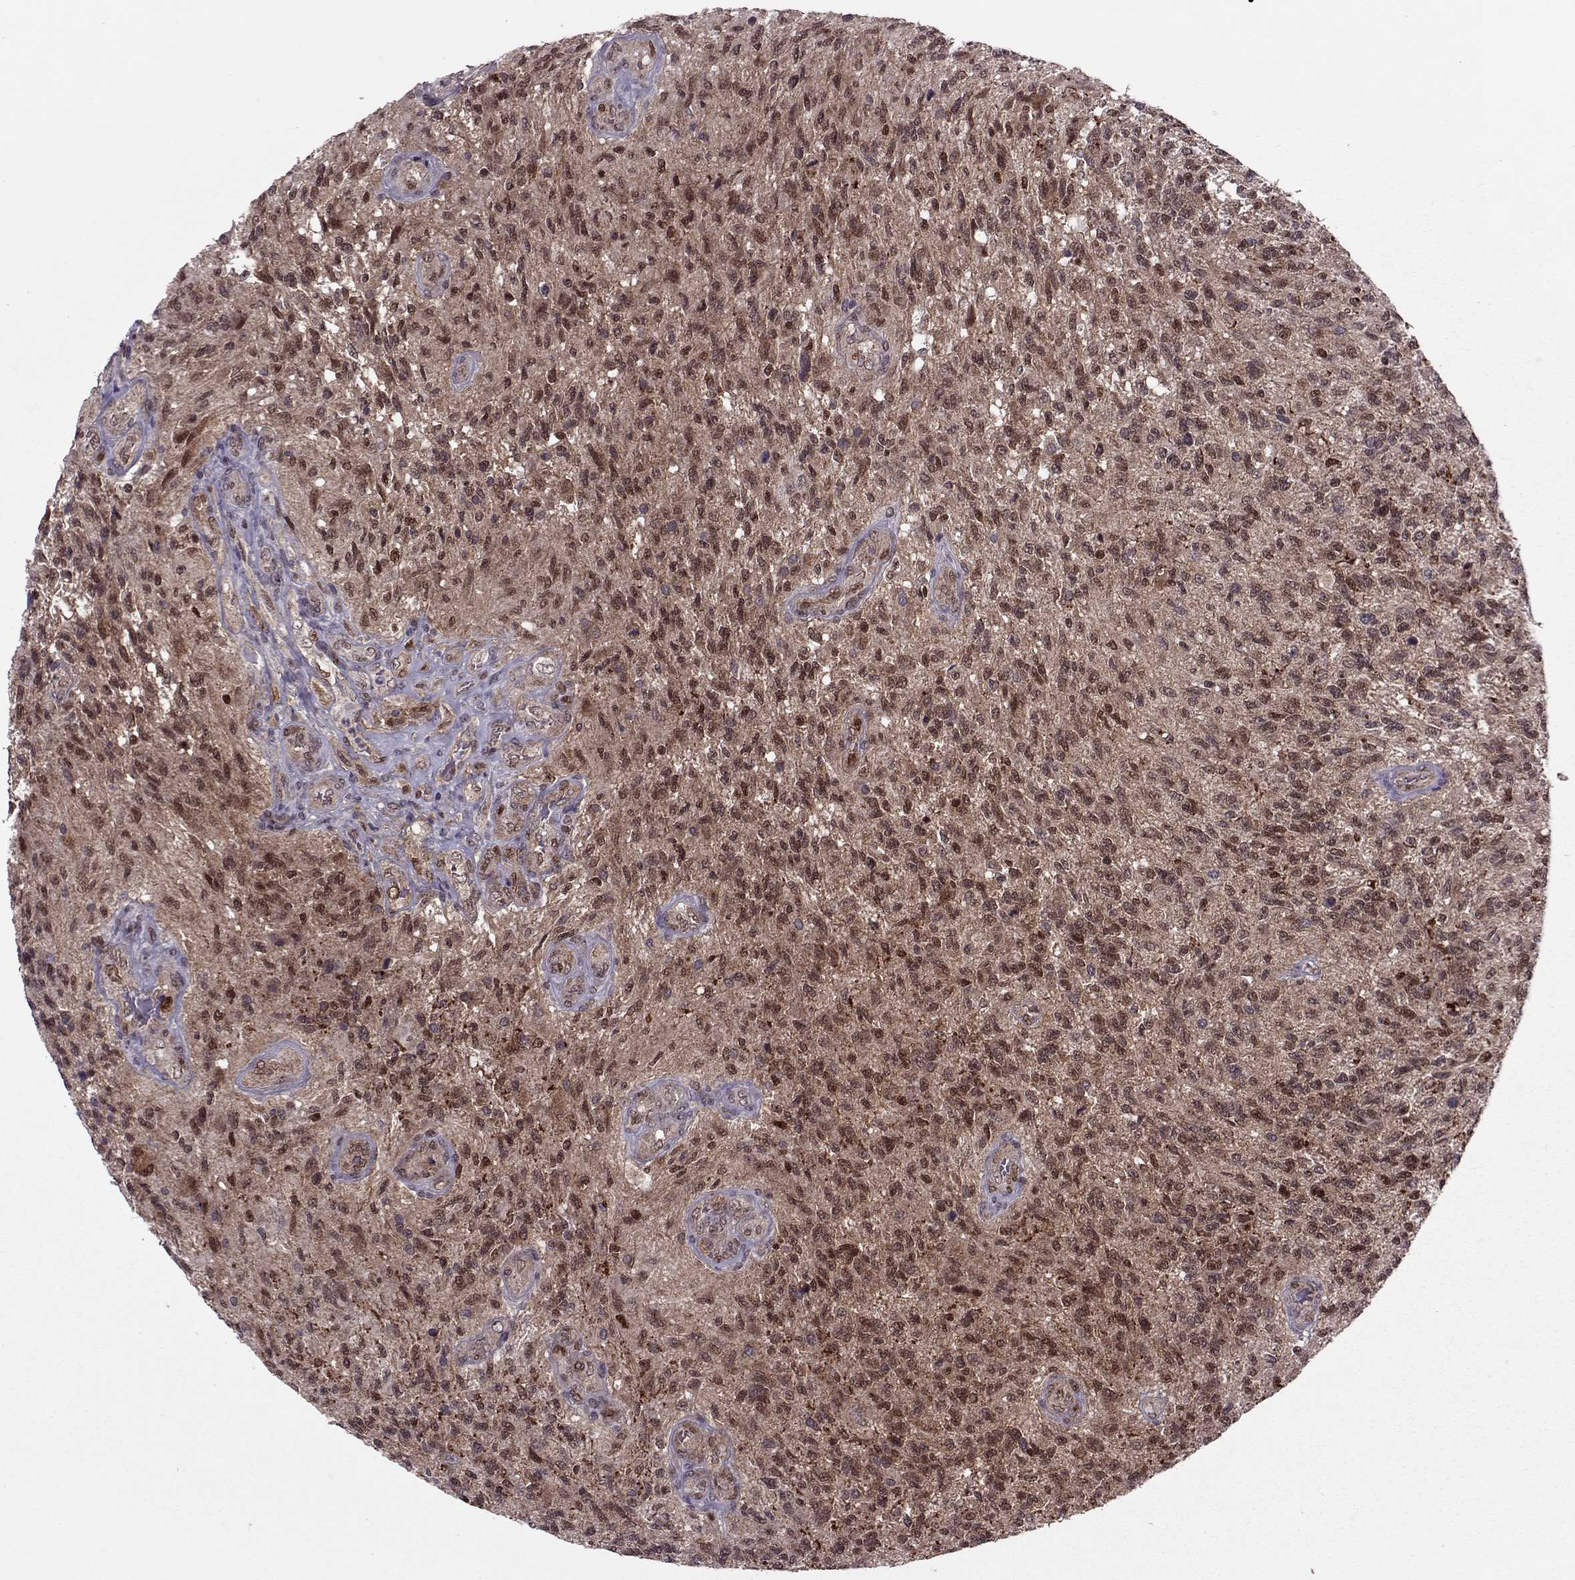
{"staining": {"intensity": "moderate", "quantity": "25%-75%", "location": "cytoplasmic/membranous,nuclear"}, "tissue": "glioma", "cell_type": "Tumor cells", "image_type": "cancer", "snomed": [{"axis": "morphology", "description": "Glioma, malignant, High grade"}, {"axis": "topography", "description": "Brain"}], "caption": "Immunohistochemistry (IHC) image of high-grade glioma (malignant) stained for a protein (brown), which reveals medium levels of moderate cytoplasmic/membranous and nuclear positivity in about 25%-75% of tumor cells.", "gene": "CDK4", "patient": {"sex": "male", "age": 56}}